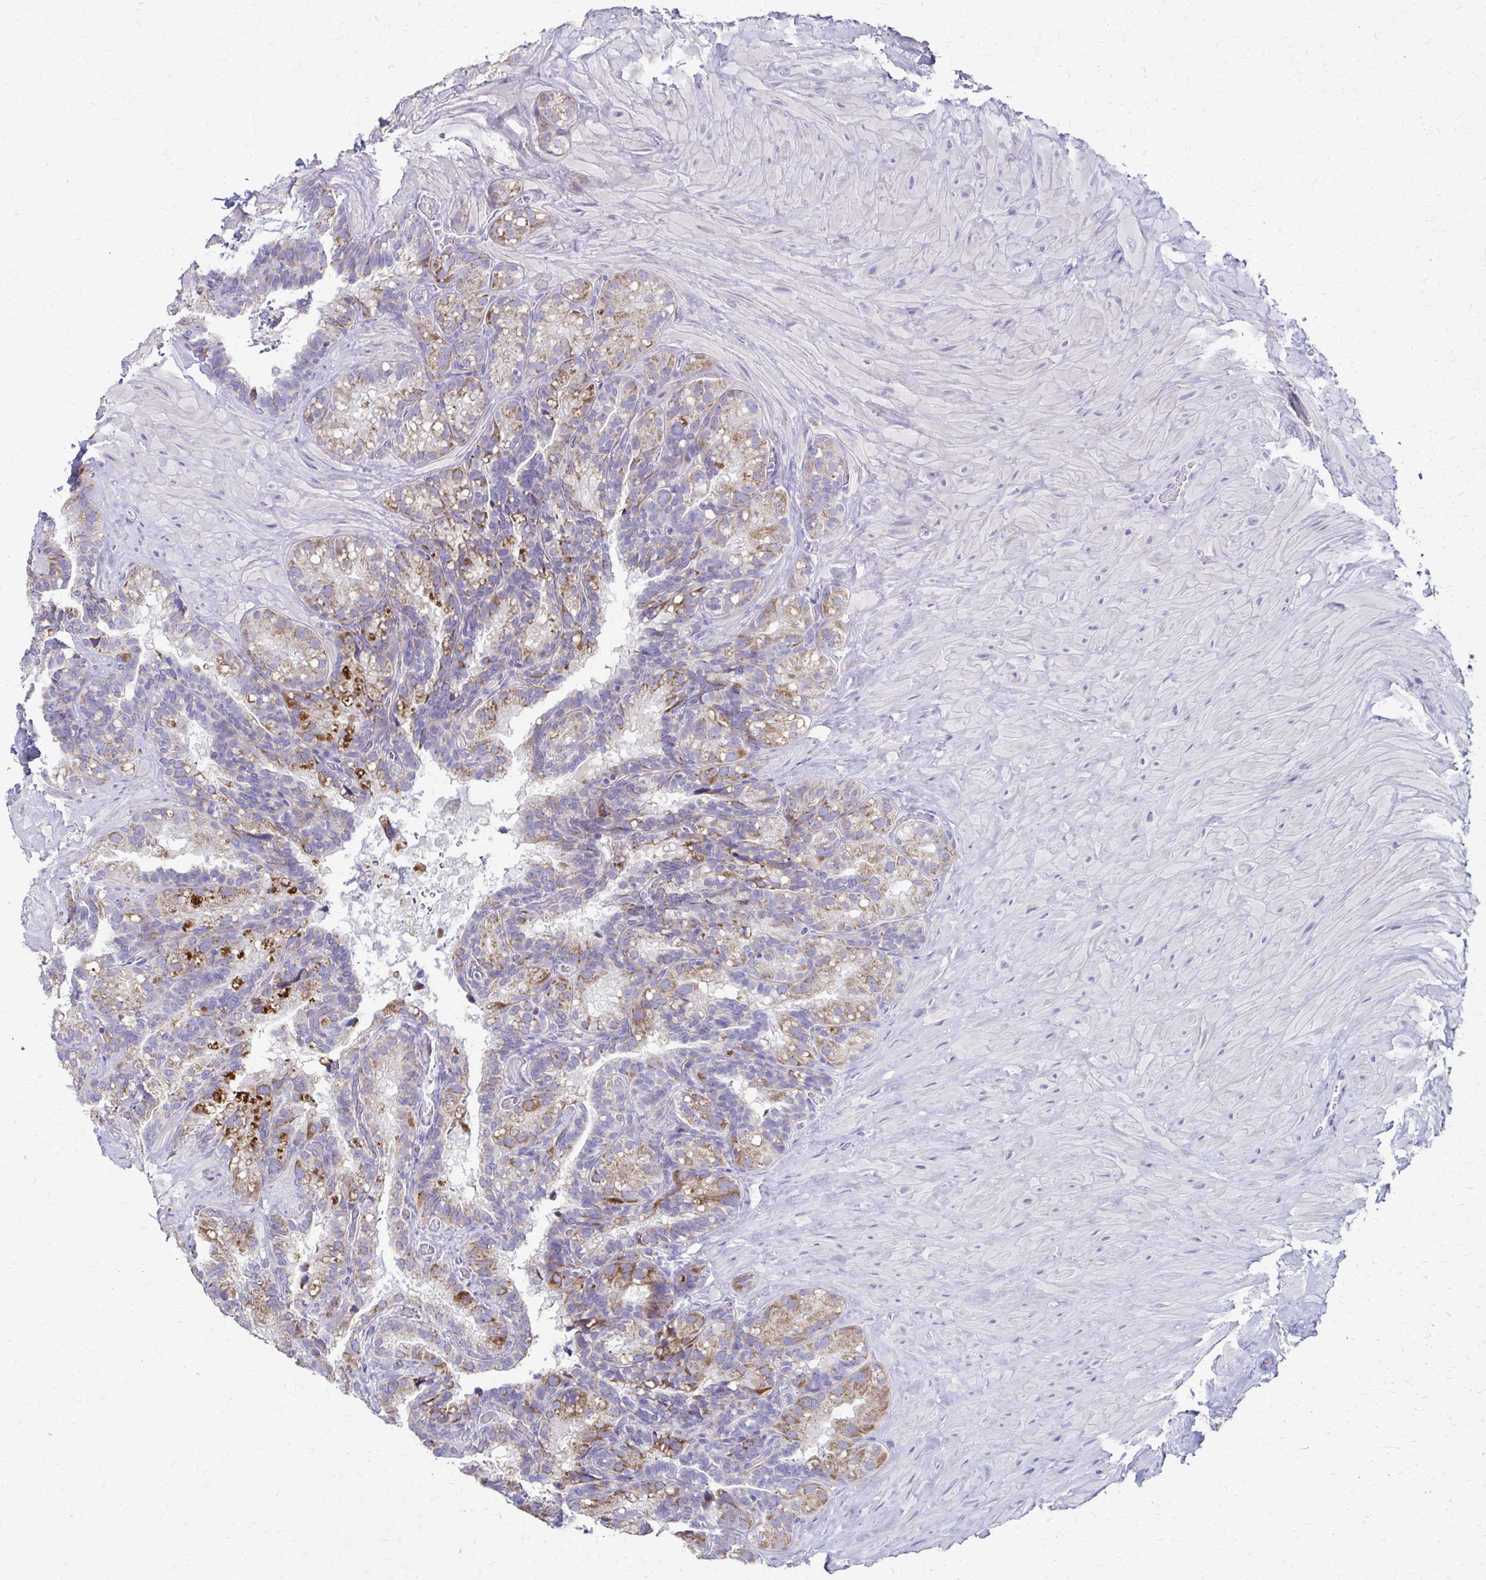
{"staining": {"intensity": "moderate", "quantity": "<25%", "location": "cytoplasmic/membranous"}, "tissue": "seminal vesicle", "cell_type": "Glandular cells", "image_type": "normal", "snomed": [{"axis": "morphology", "description": "Normal tissue, NOS"}, {"axis": "topography", "description": "Seminal veicle"}], "caption": "IHC image of unremarkable seminal vesicle stained for a protein (brown), which displays low levels of moderate cytoplasmic/membranous positivity in about <25% of glandular cells.", "gene": "SAMD13", "patient": {"sex": "male", "age": 60}}